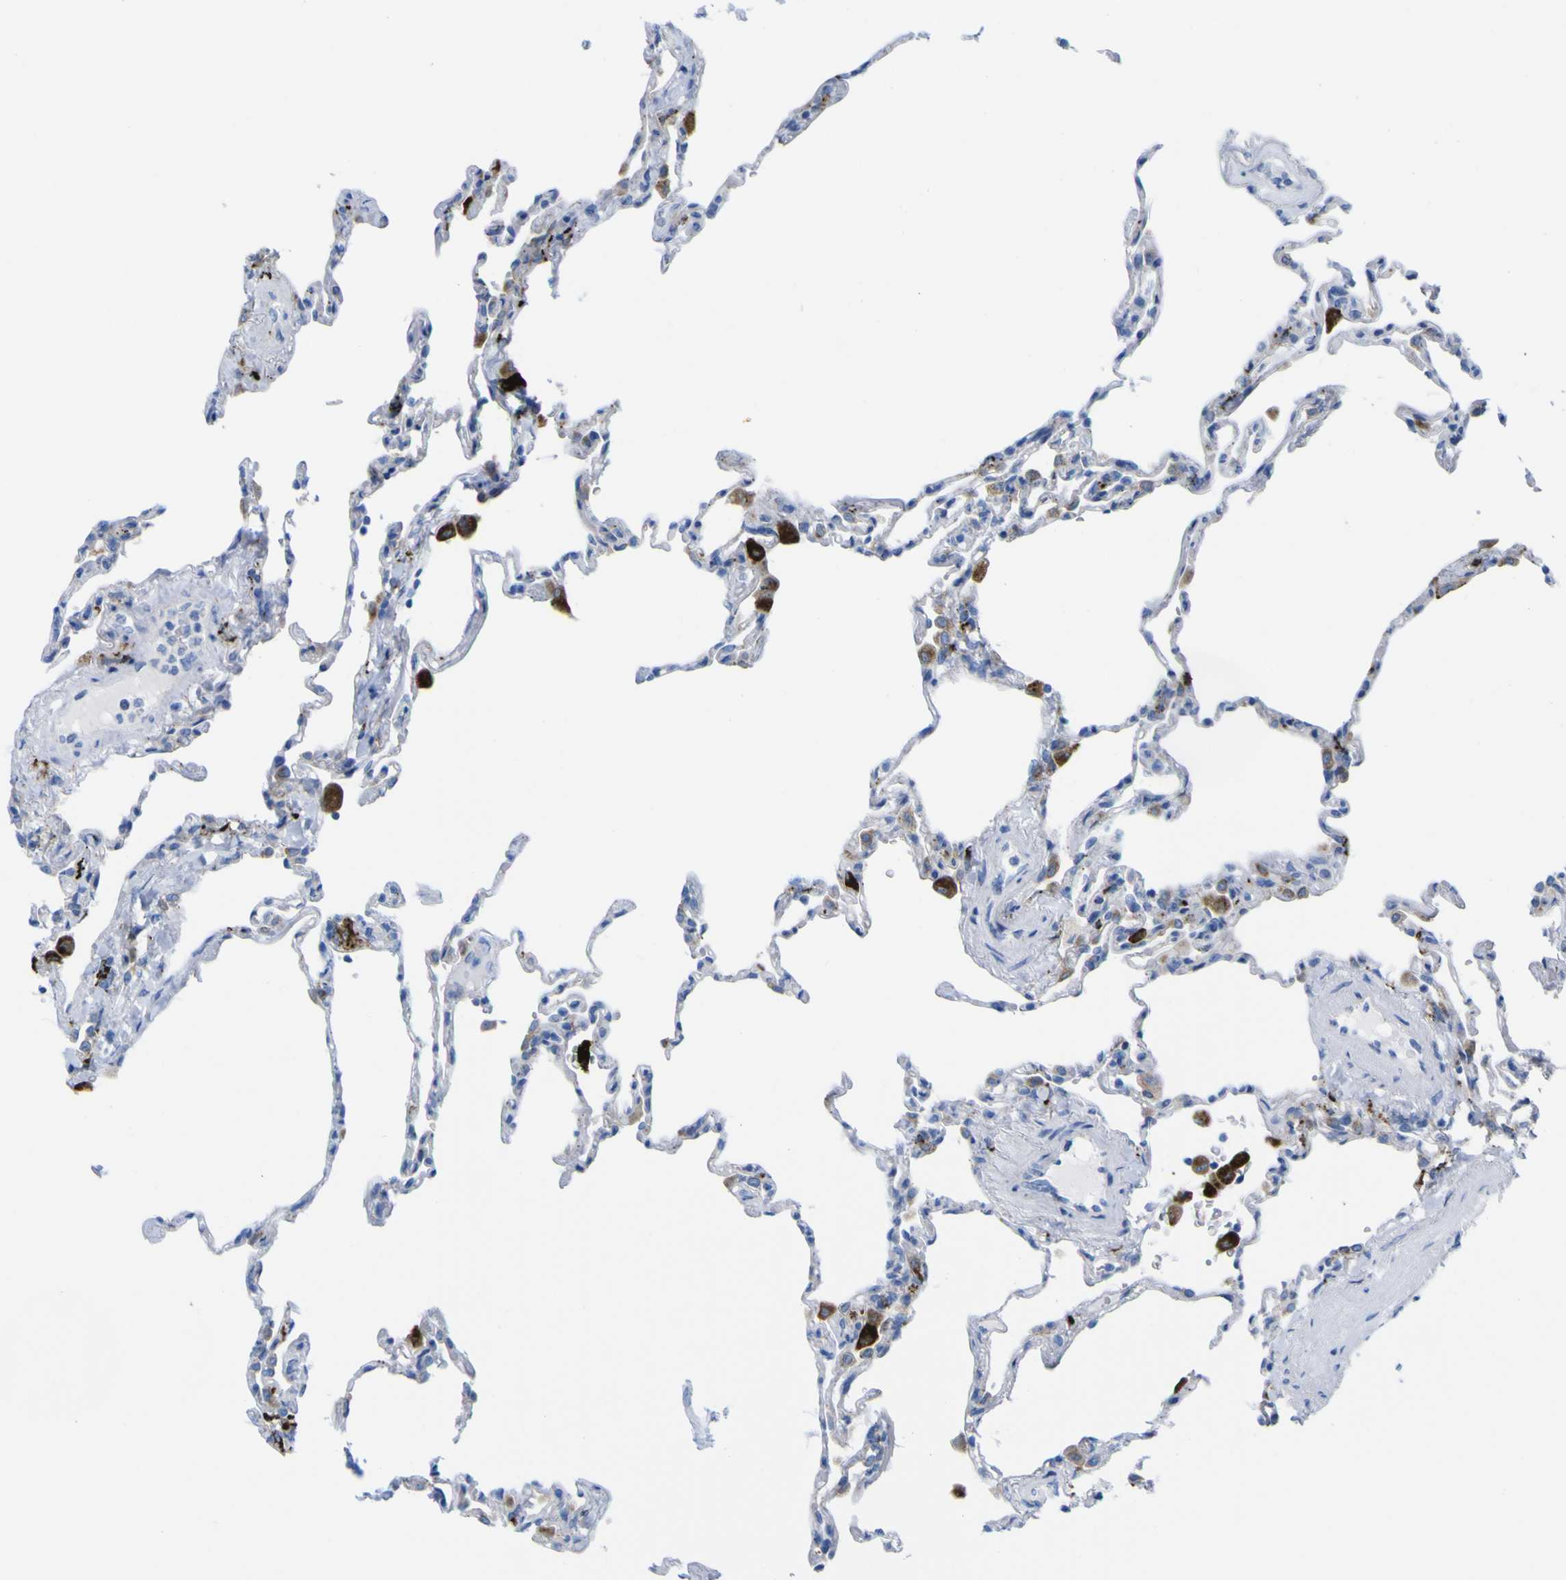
{"staining": {"intensity": "moderate", "quantity": "<25%", "location": "cytoplasmic/membranous"}, "tissue": "lung", "cell_type": "Alveolar cells", "image_type": "normal", "snomed": [{"axis": "morphology", "description": "Normal tissue, NOS"}, {"axis": "topography", "description": "Lung"}], "caption": "A brown stain shows moderate cytoplasmic/membranous positivity of a protein in alveolar cells of unremarkable lung.", "gene": "PLD3", "patient": {"sex": "male", "age": 59}}